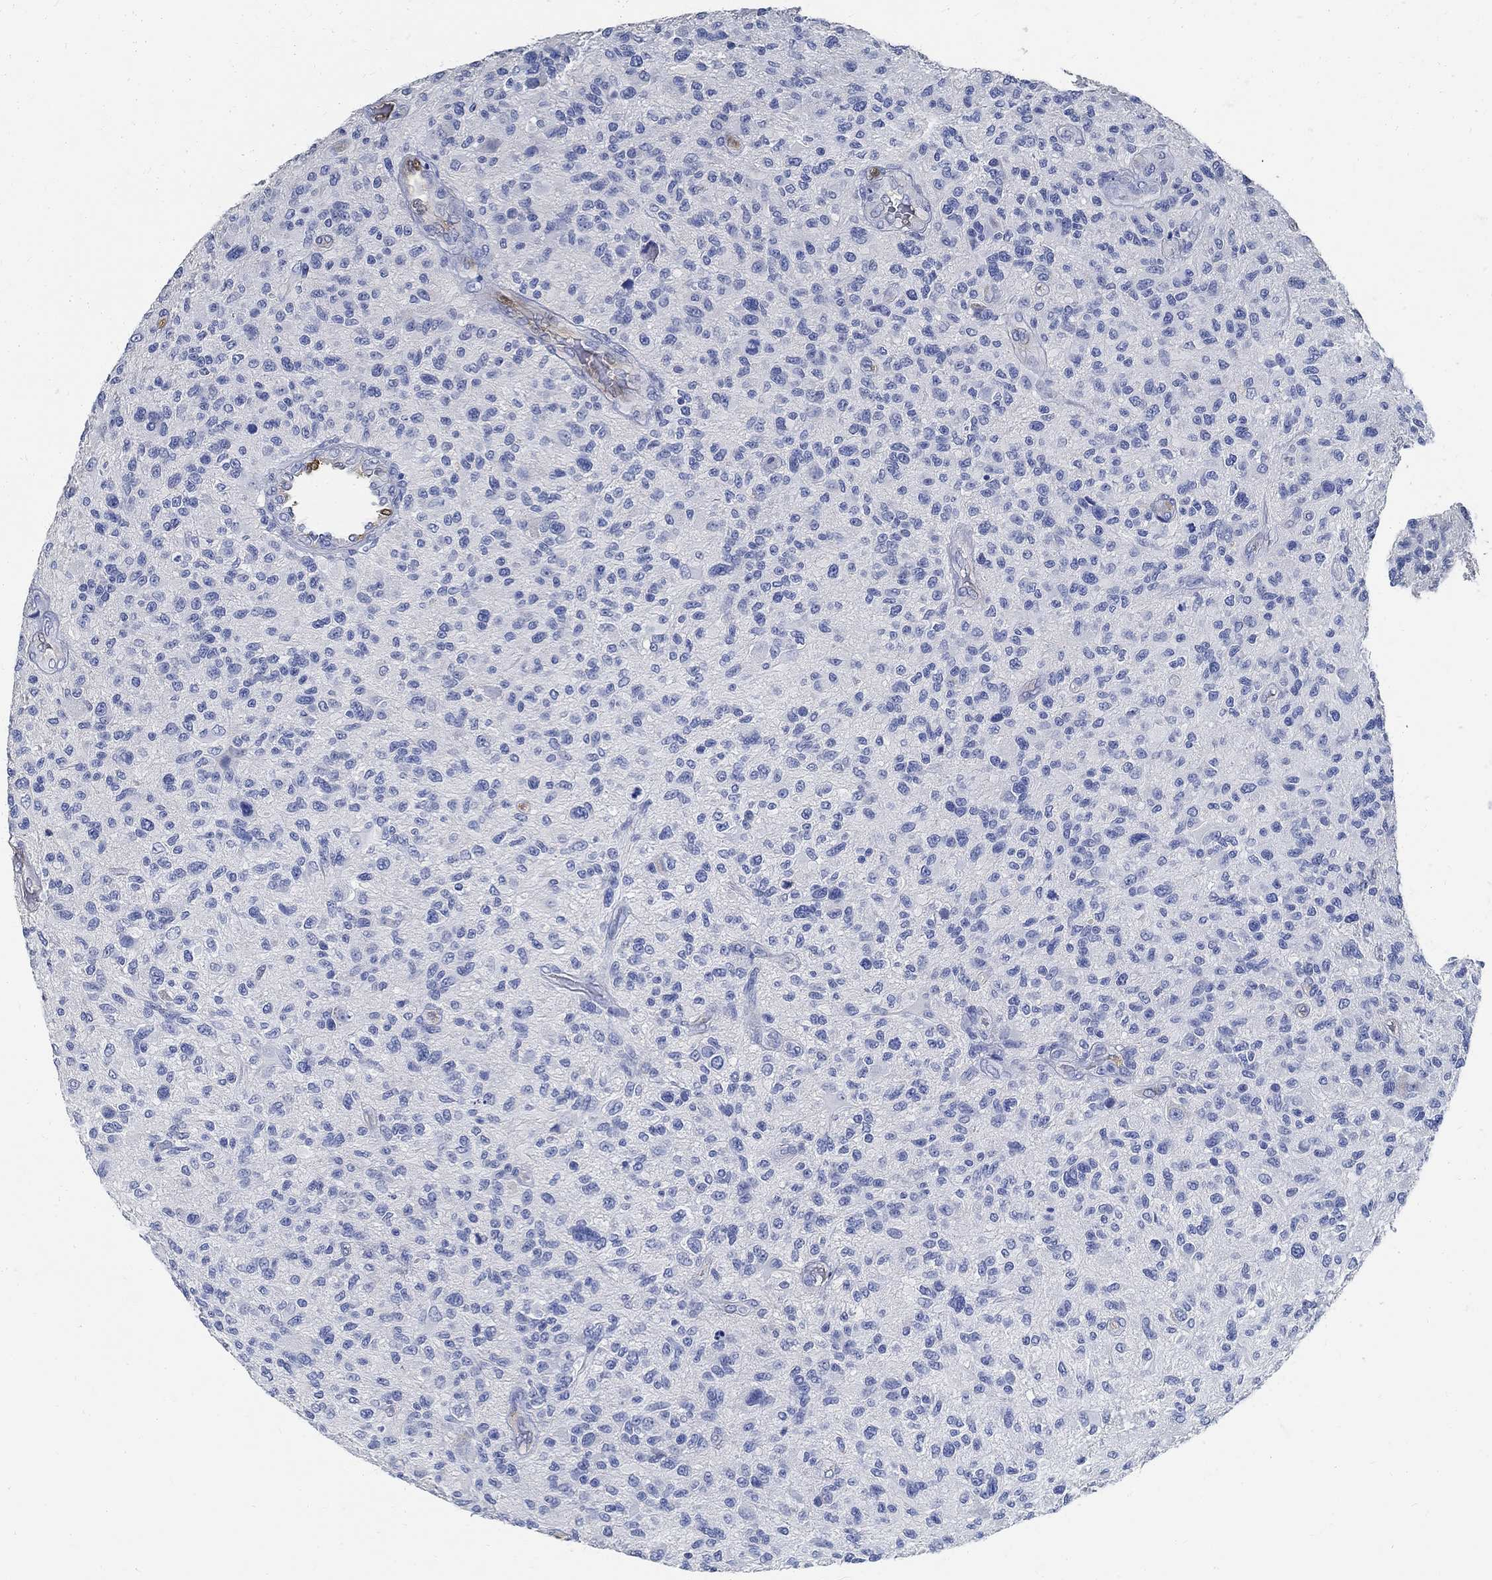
{"staining": {"intensity": "negative", "quantity": "none", "location": "none"}, "tissue": "glioma", "cell_type": "Tumor cells", "image_type": "cancer", "snomed": [{"axis": "morphology", "description": "Glioma, malignant, High grade"}, {"axis": "topography", "description": "Brain"}], "caption": "Image shows no significant protein expression in tumor cells of malignant glioma (high-grade). (Stains: DAB (3,3'-diaminobenzidine) IHC with hematoxylin counter stain, Microscopy: brightfield microscopy at high magnification).", "gene": "PRX", "patient": {"sex": "male", "age": 47}}